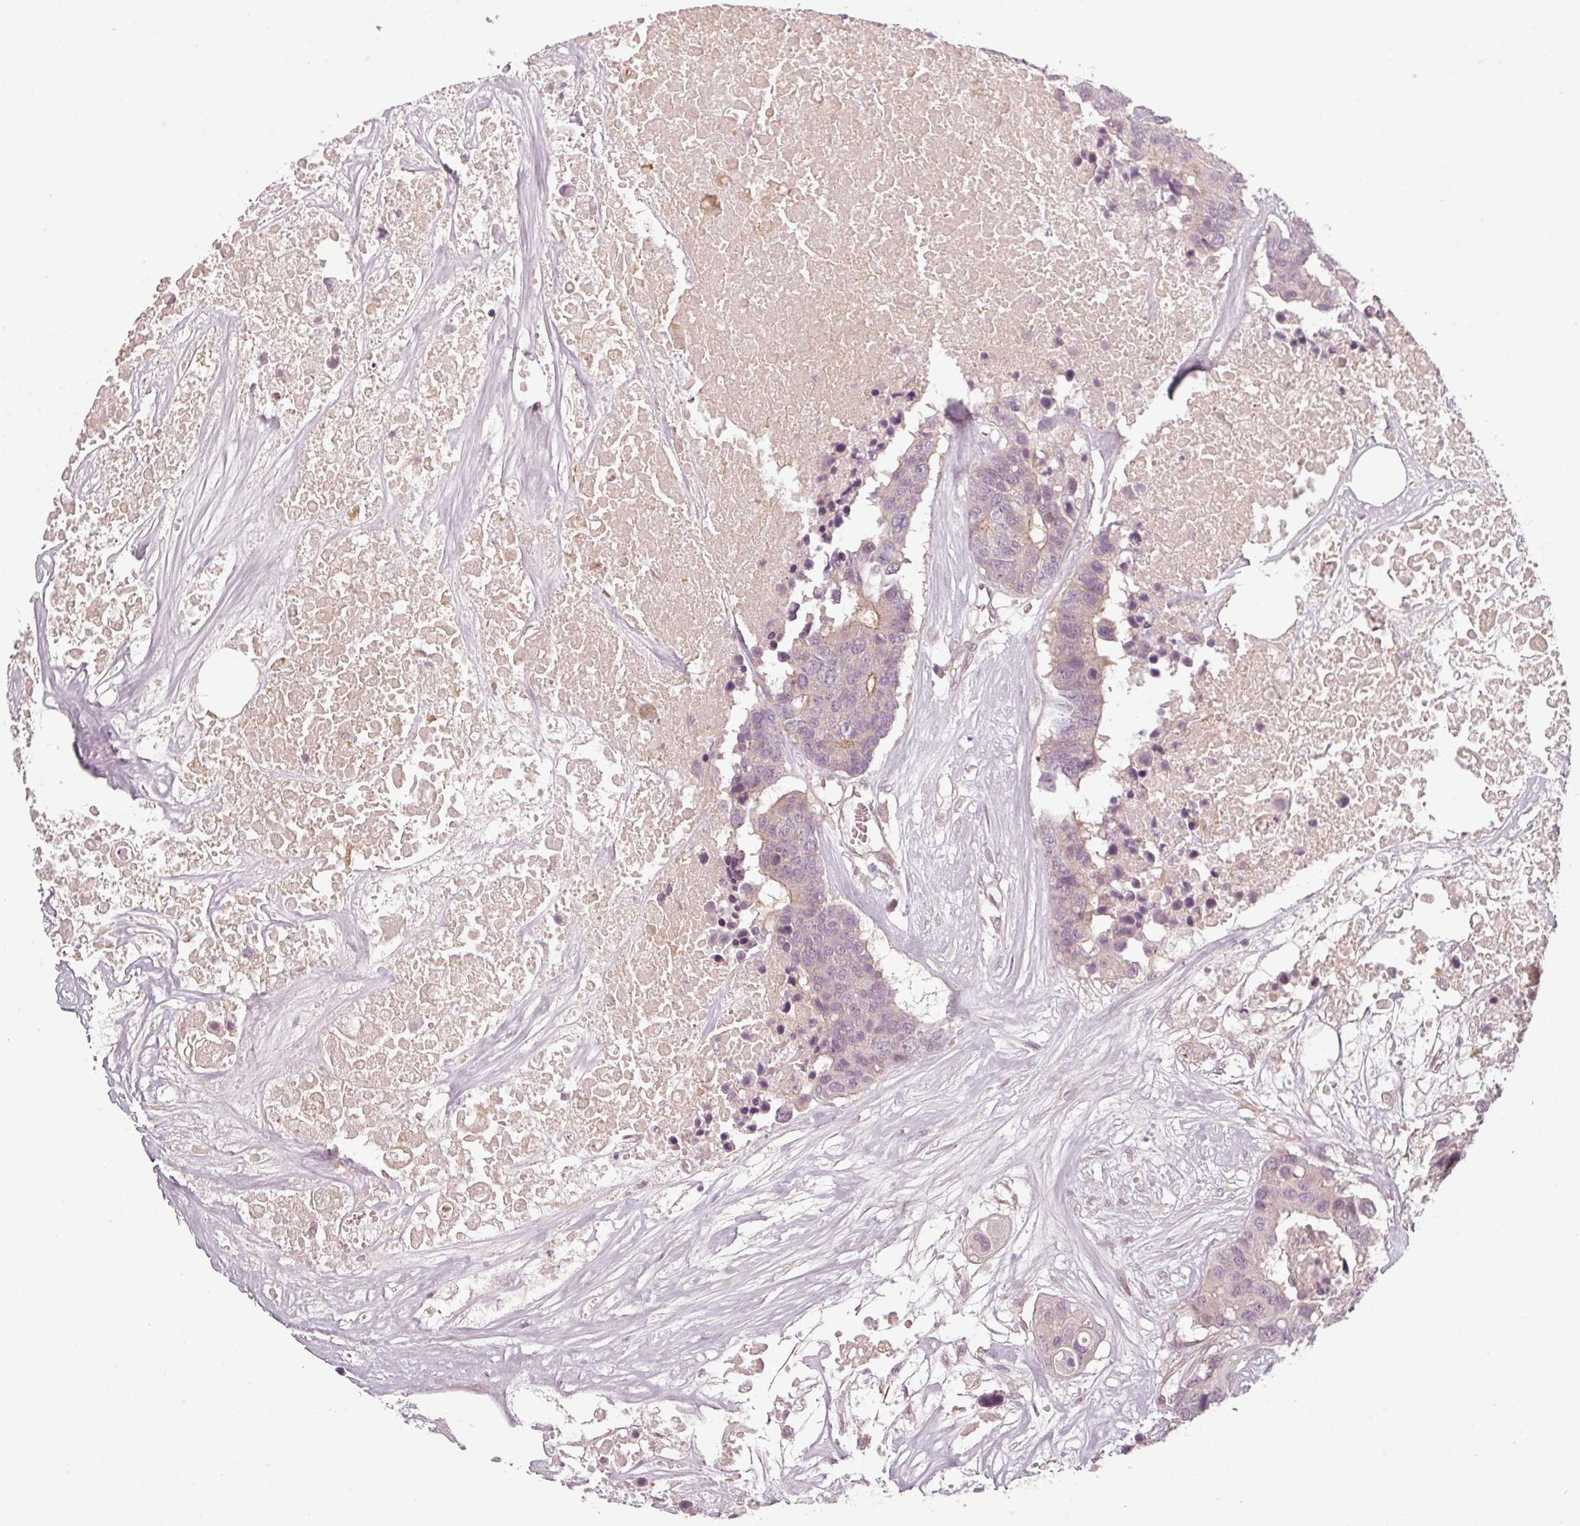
{"staining": {"intensity": "weak", "quantity": "<25%", "location": "cytoplasmic/membranous"}, "tissue": "colorectal cancer", "cell_type": "Tumor cells", "image_type": "cancer", "snomed": [{"axis": "morphology", "description": "Adenocarcinoma, NOS"}, {"axis": "topography", "description": "Colon"}], "caption": "This photomicrograph is of colorectal cancer (adenocarcinoma) stained with immunohistochemistry to label a protein in brown with the nuclei are counter-stained blue. There is no staining in tumor cells.", "gene": "SLC16A9", "patient": {"sex": "male", "age": 77}}